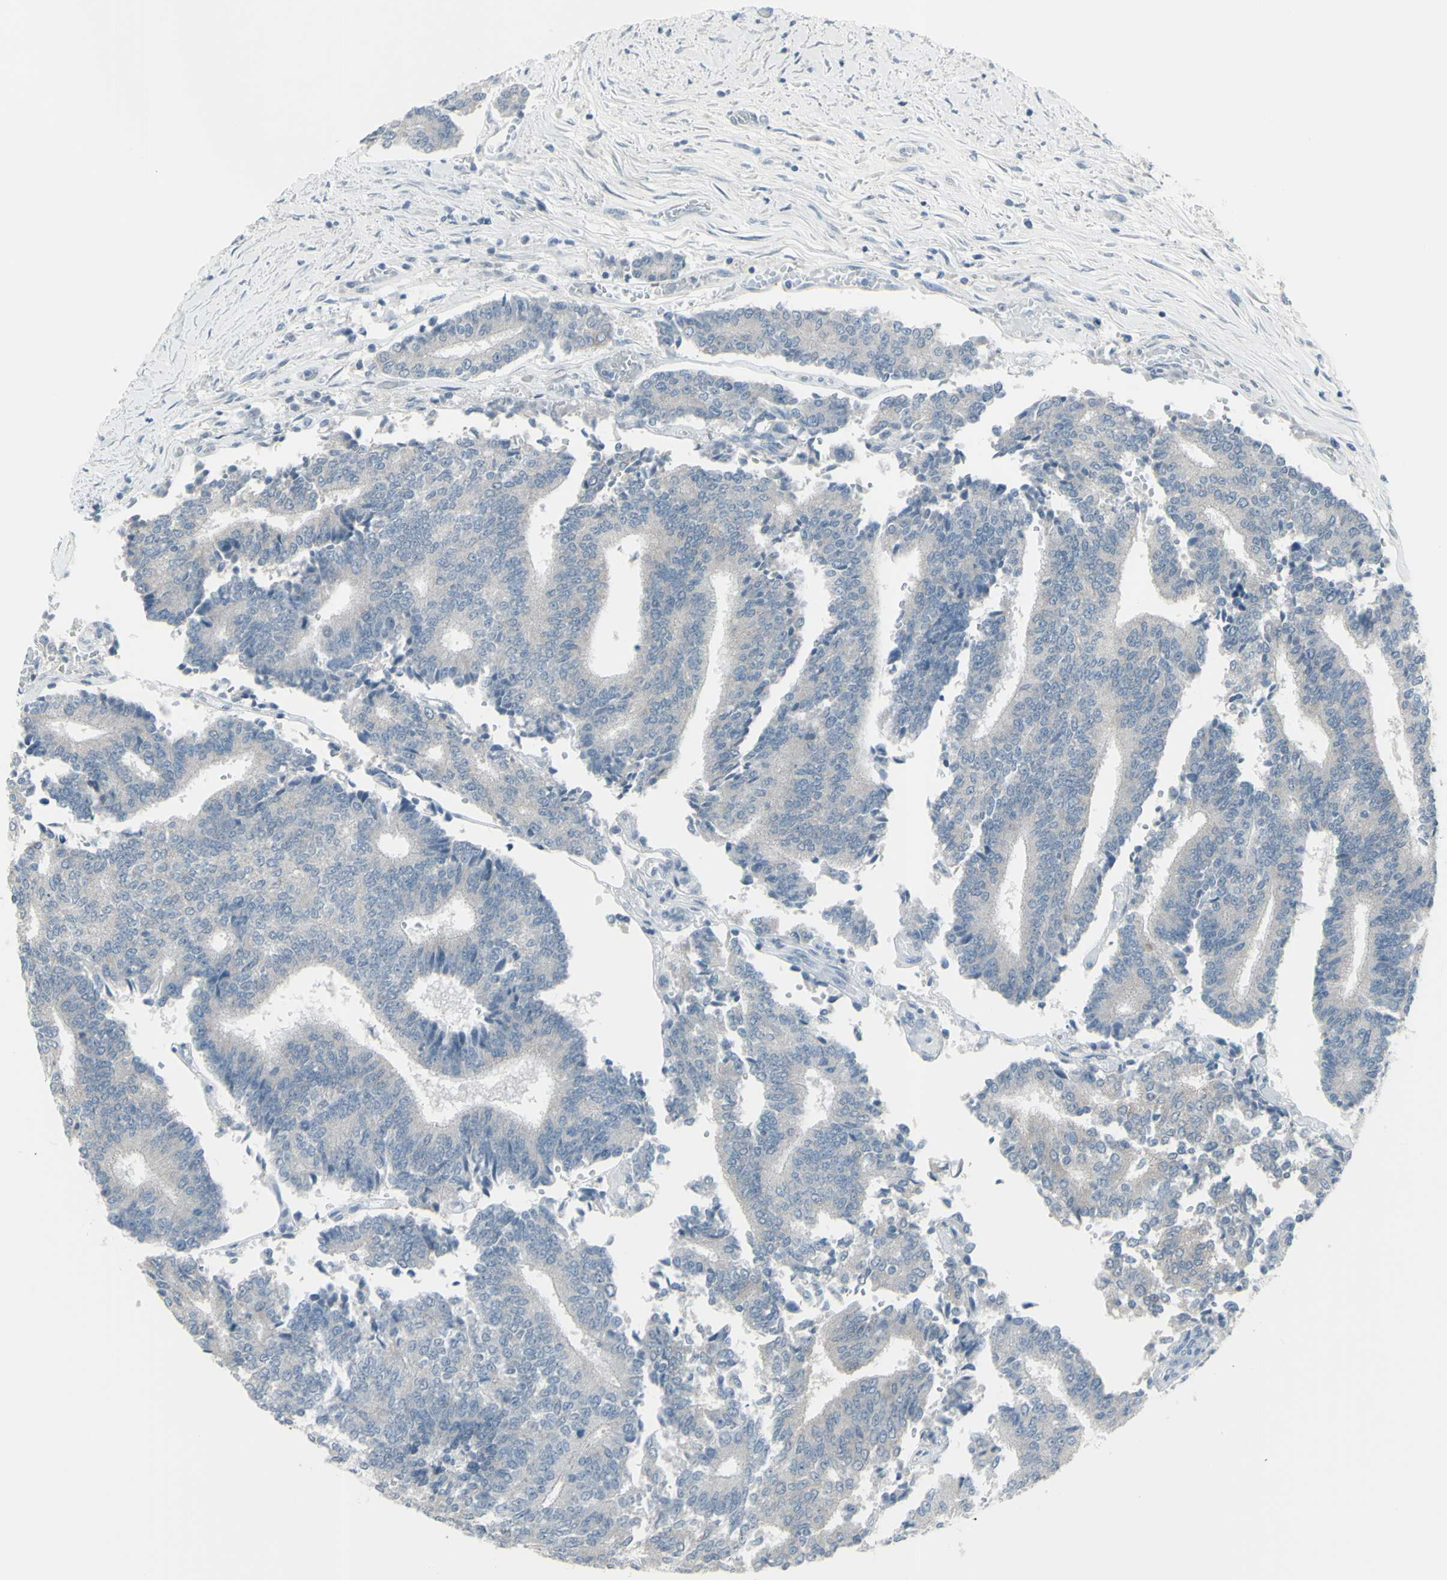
{"staining": {"intensity": "negative", "quantity": "none", "location": "none"}, "tissue": "prostate cancer", "cell_type": "Tumor cells", "image_type": "cancer", "snomed": [{"axis": "morphology", "description": "Normal tissue, NOS"}, {"axis": "morphology", "description": "Adenocarcinoma, High grade"}, {"axis": "topography", "description": "Prostate"}, {"axis": "topography", "description": "Seminal veicle"}], "caption": "The histopathology image demonstrates no significant expression in tumor cells of prostate high-grade adenocarcinoma. (IHC, brightfield microscopy, high magnification).", "gene": "RAB3A", "patient": {"sex": "male", "age": 55}}